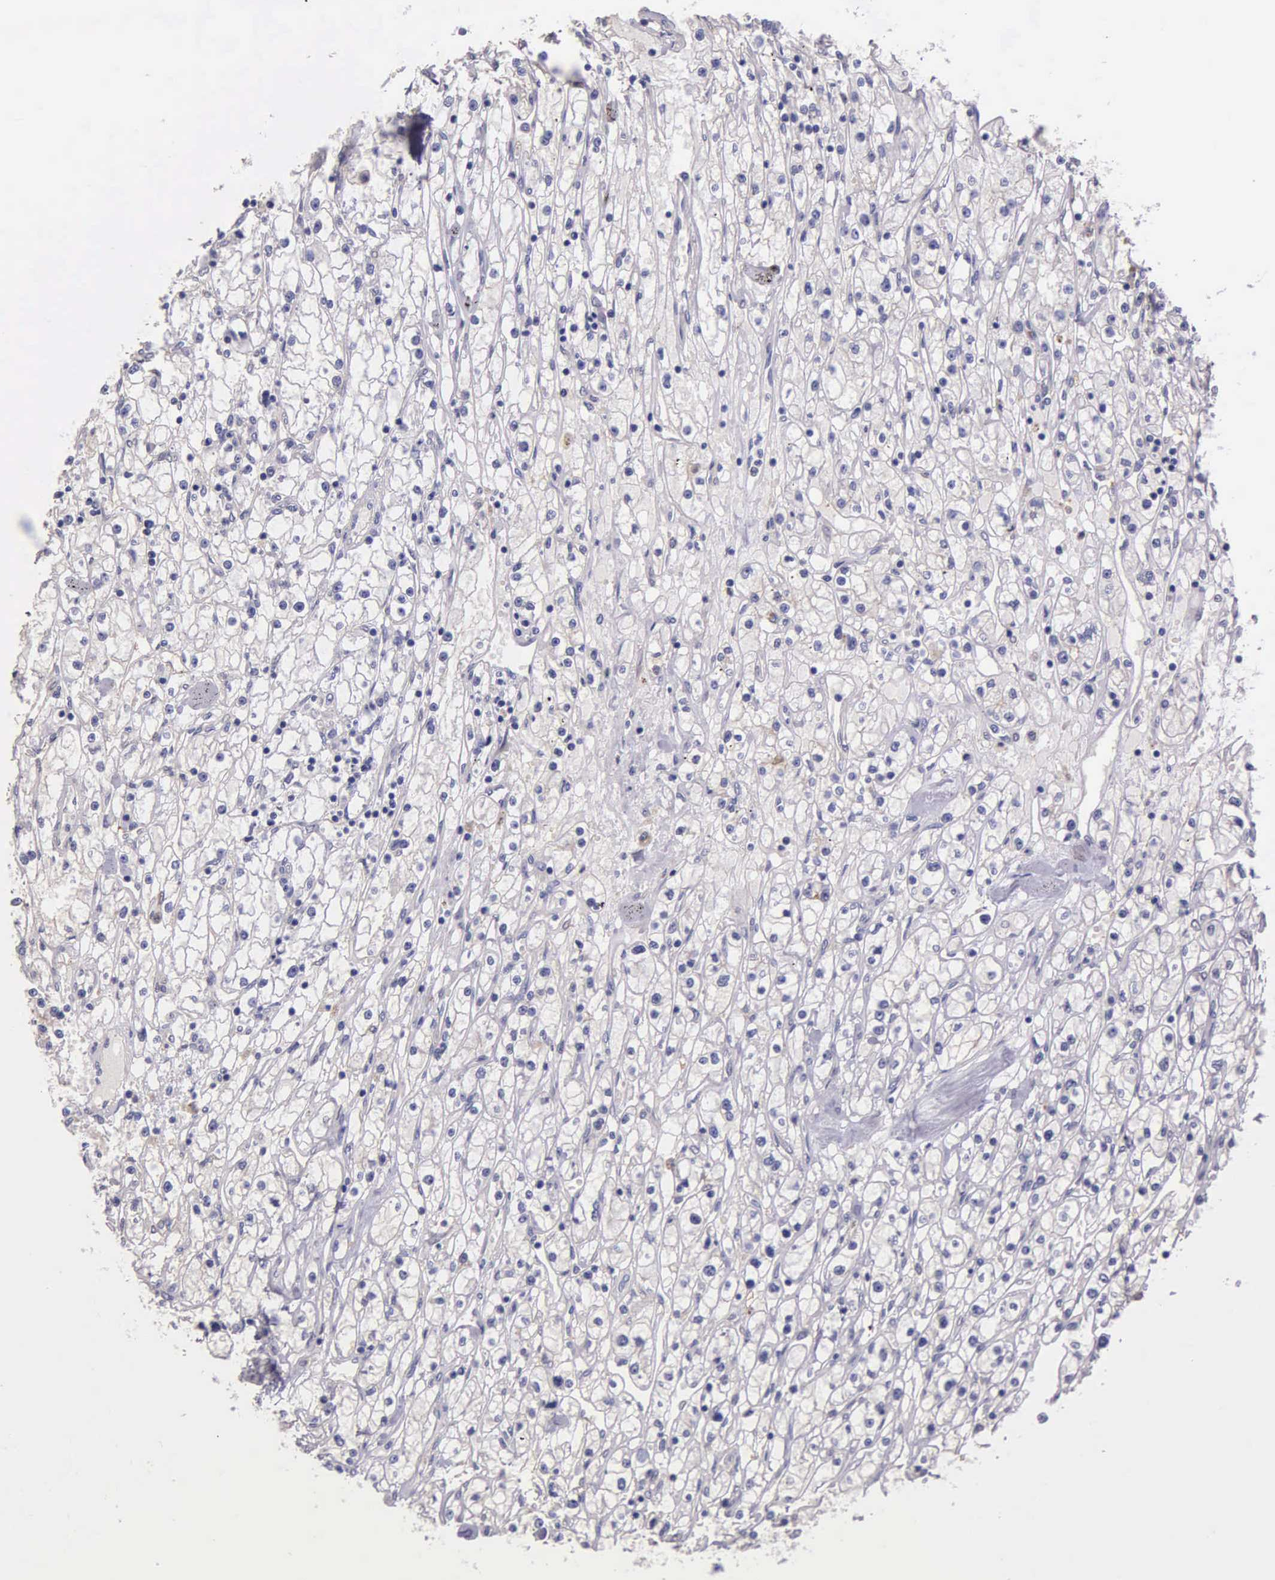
{"staining": {"intensity": "negative", "quantity": "none", "location": "none"}, "tissue": "renal cancer", "cell_type": "Tumor cells", "image_type": "cancer", "snomed": [{"axis": "morphology", "description": "Adenocarcinoma, NOS"}, {"axis": "topography", "description": "Kidney"}], "caption": "Immunohistochemical staining of human renal cancer demonstrates no significant expression in tumor cells.", "gene": "GSTT2", "patient": {"sex": "male", "age": 56}}